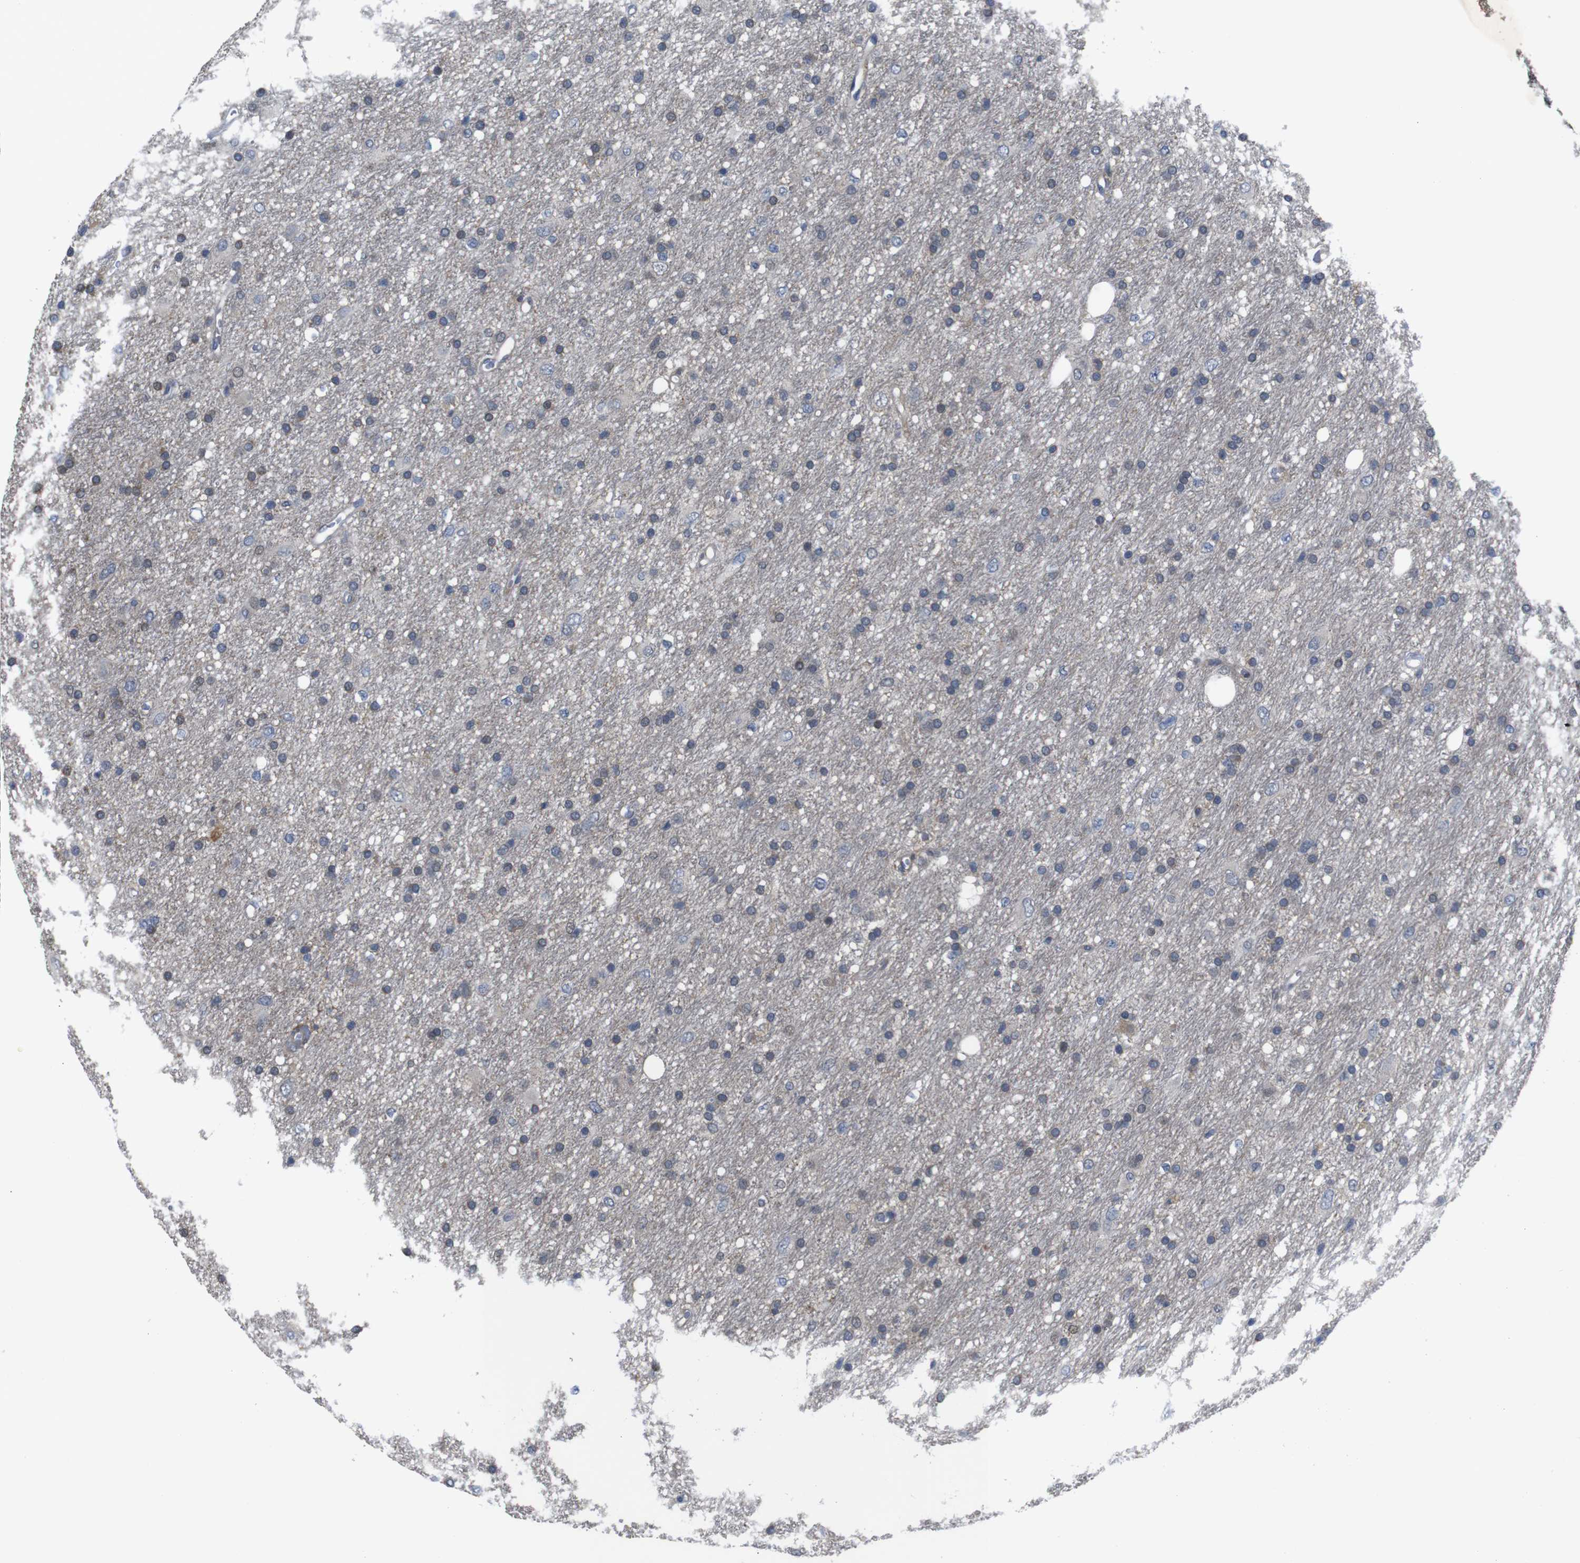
{"staining": {"intensity": "weak", "quantity": "<25%", "location": "cytoplasmic/membranous"}, "tissue": "glioma", "cell_type": "Tumor cells", "image_type": "cancer", "snomed": [{"axis": "morphology", "description": "Glioma, malignant, Low grade"}, {"axis": "topography", "description": "Brain"}], "caption": "The IHC image has no significant positivity in tumor cells of malignant glioma (low-grade) tissue.", "gene": "BRWD3", "patient": {"sex": "male", "age": 77}}